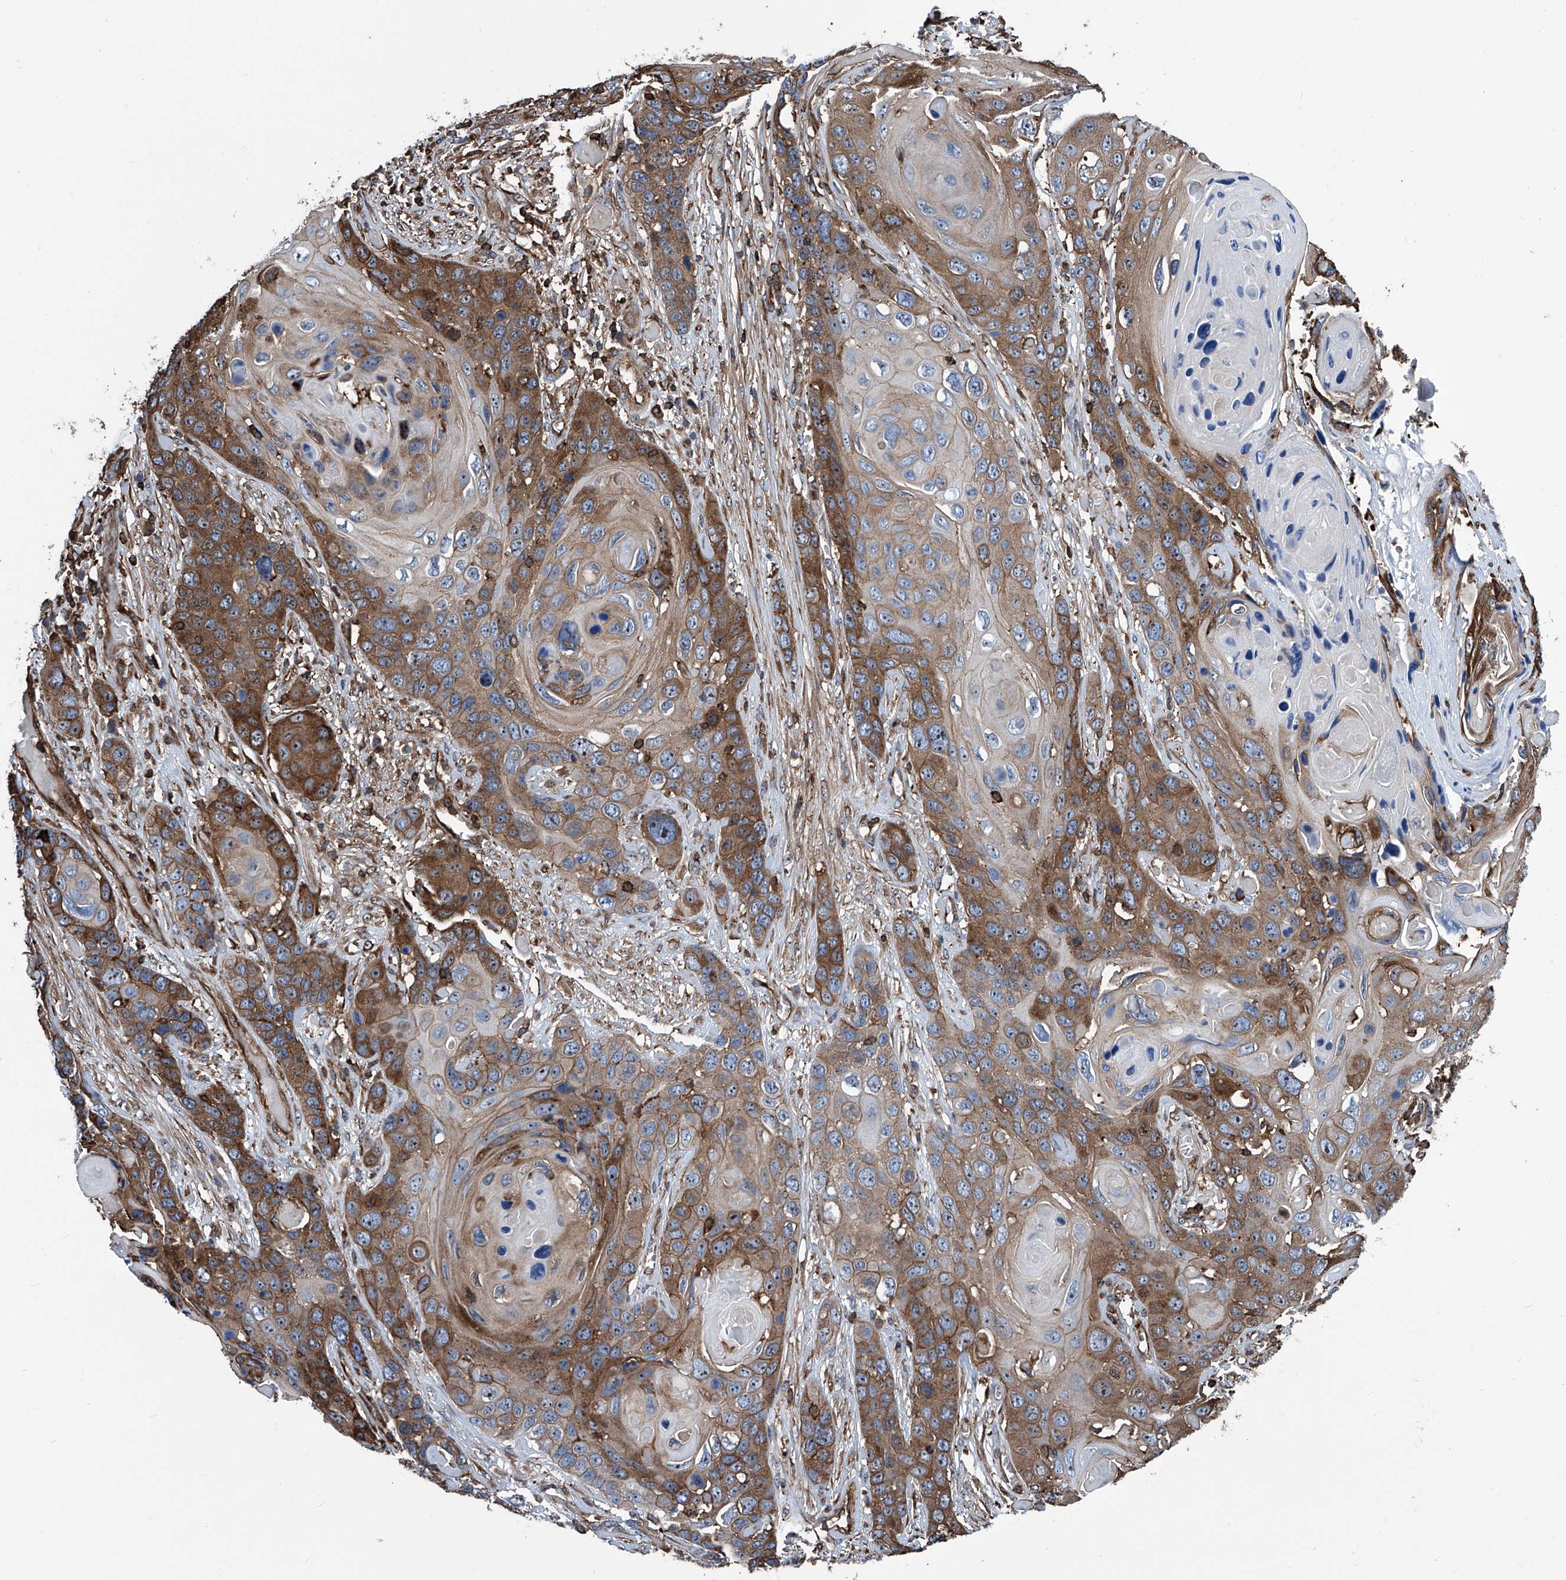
{"staining": {"intensity": "moderate", "quantity": ">75%", "location": "cytoplasmic/membranous,nuclear"}, "tissue": "skin cancer", "cell_type": "Tumor cells", "image_type": "cancer", "snomed": [{"axis": "morphology", "description": "Squamous cell carcinoma, NOS"}, {"axis": "topography", "description": "Skin"}], "caption": "Protein expression analysis of human skin cancer reveals moderate cytoplasmic/membranous and nuclear expression in about >75% of tumor cells.", "gene": "ZNF484", "patient": {"sex": "male", "age": 55}}